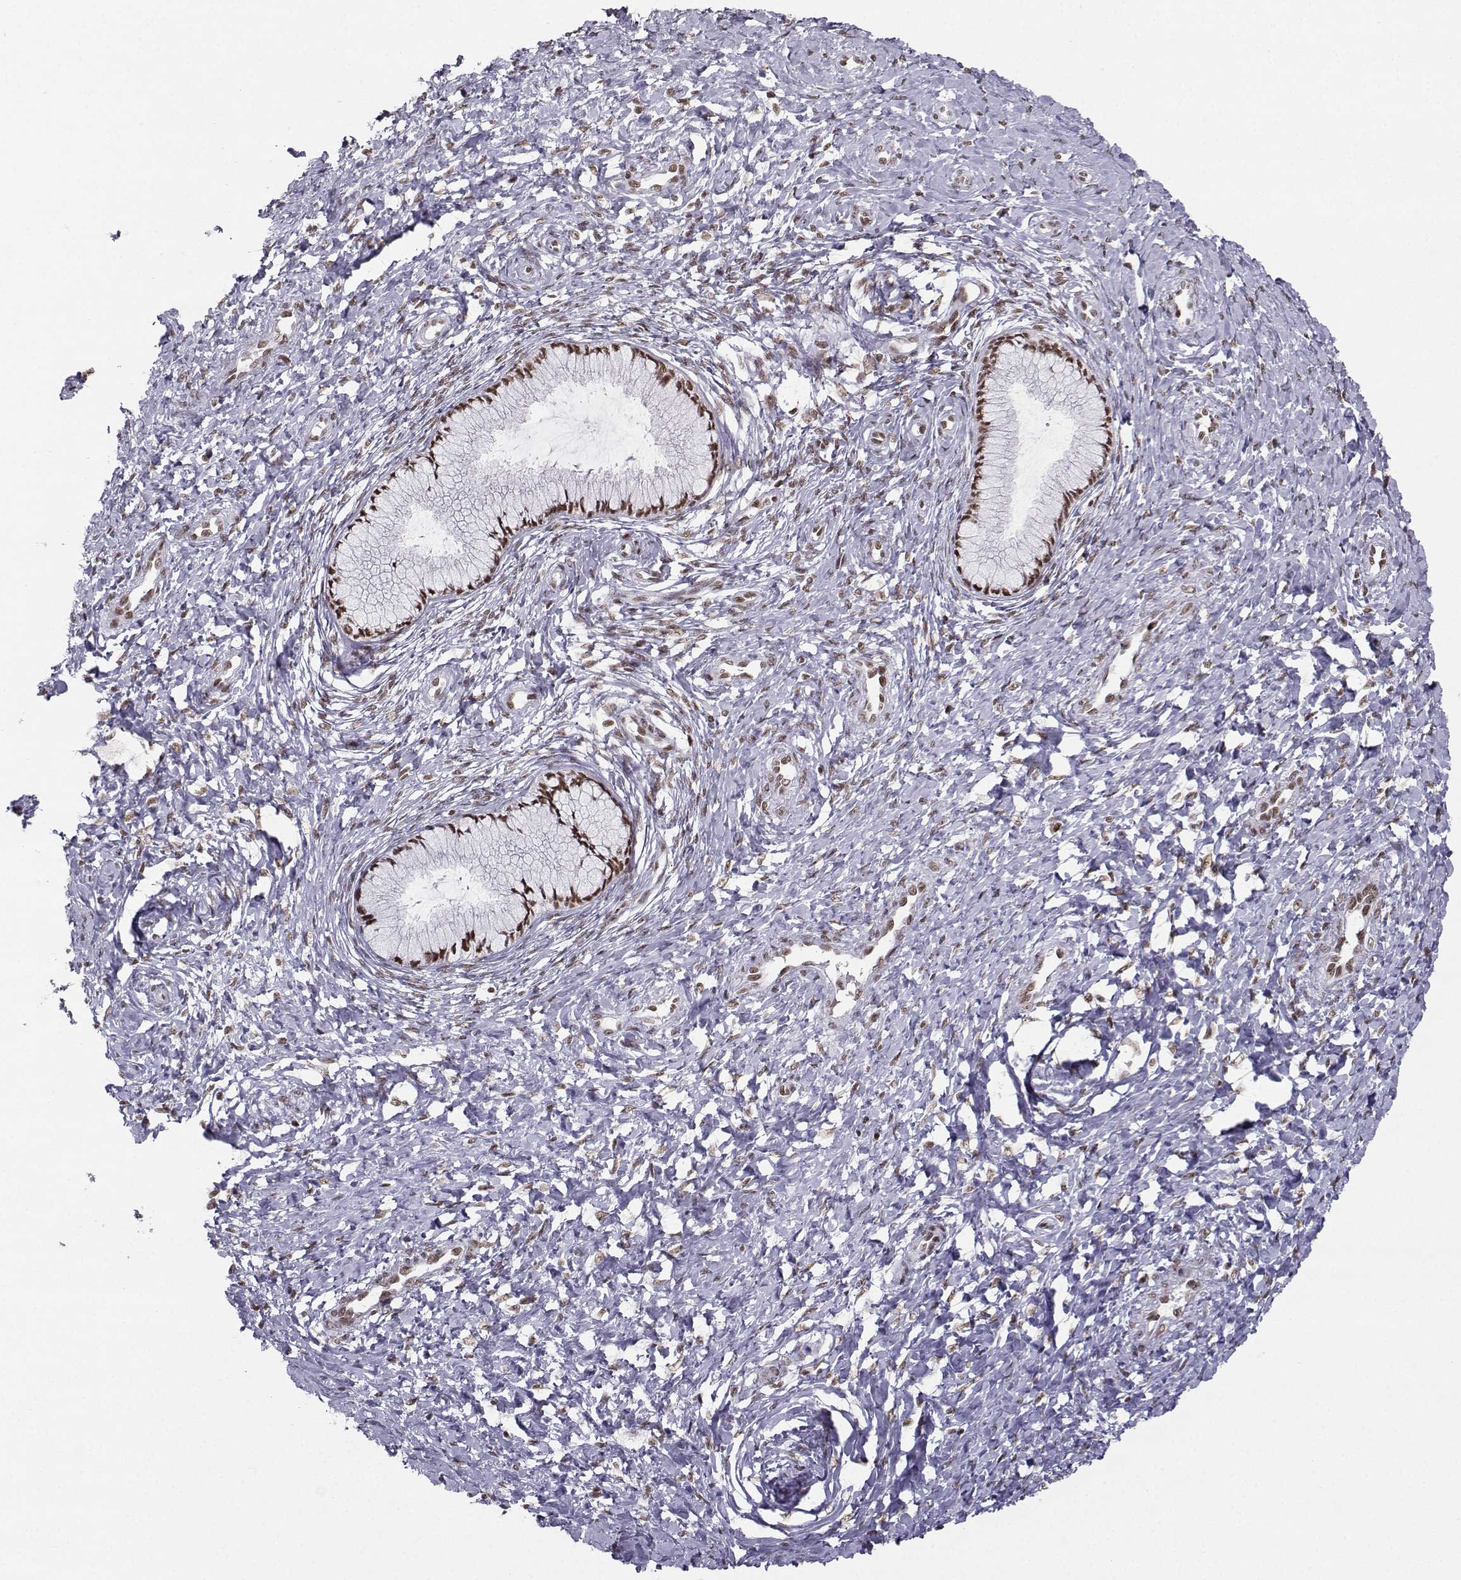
{"staining": {"intensity": "moderate", "quantity": ">75%", "location": "nuclear"}, "tissue": "cervix", "cell_type": "Glandular cells", "image_type": "normal", "snomed": [{"axis": "morphology", "description": "Normal tissue, NOS"}, {"axis": "topography", "description": "Cervix"}], "caption": "Immunohistochemistry image of normal cervix stained for a protein (brown), which demonstrates medium levels of moderate nuclear staining in approximately >75% of glandular cells.", "gene": "SNRPB2", "patient": {"sex": "female", "age": 37}}